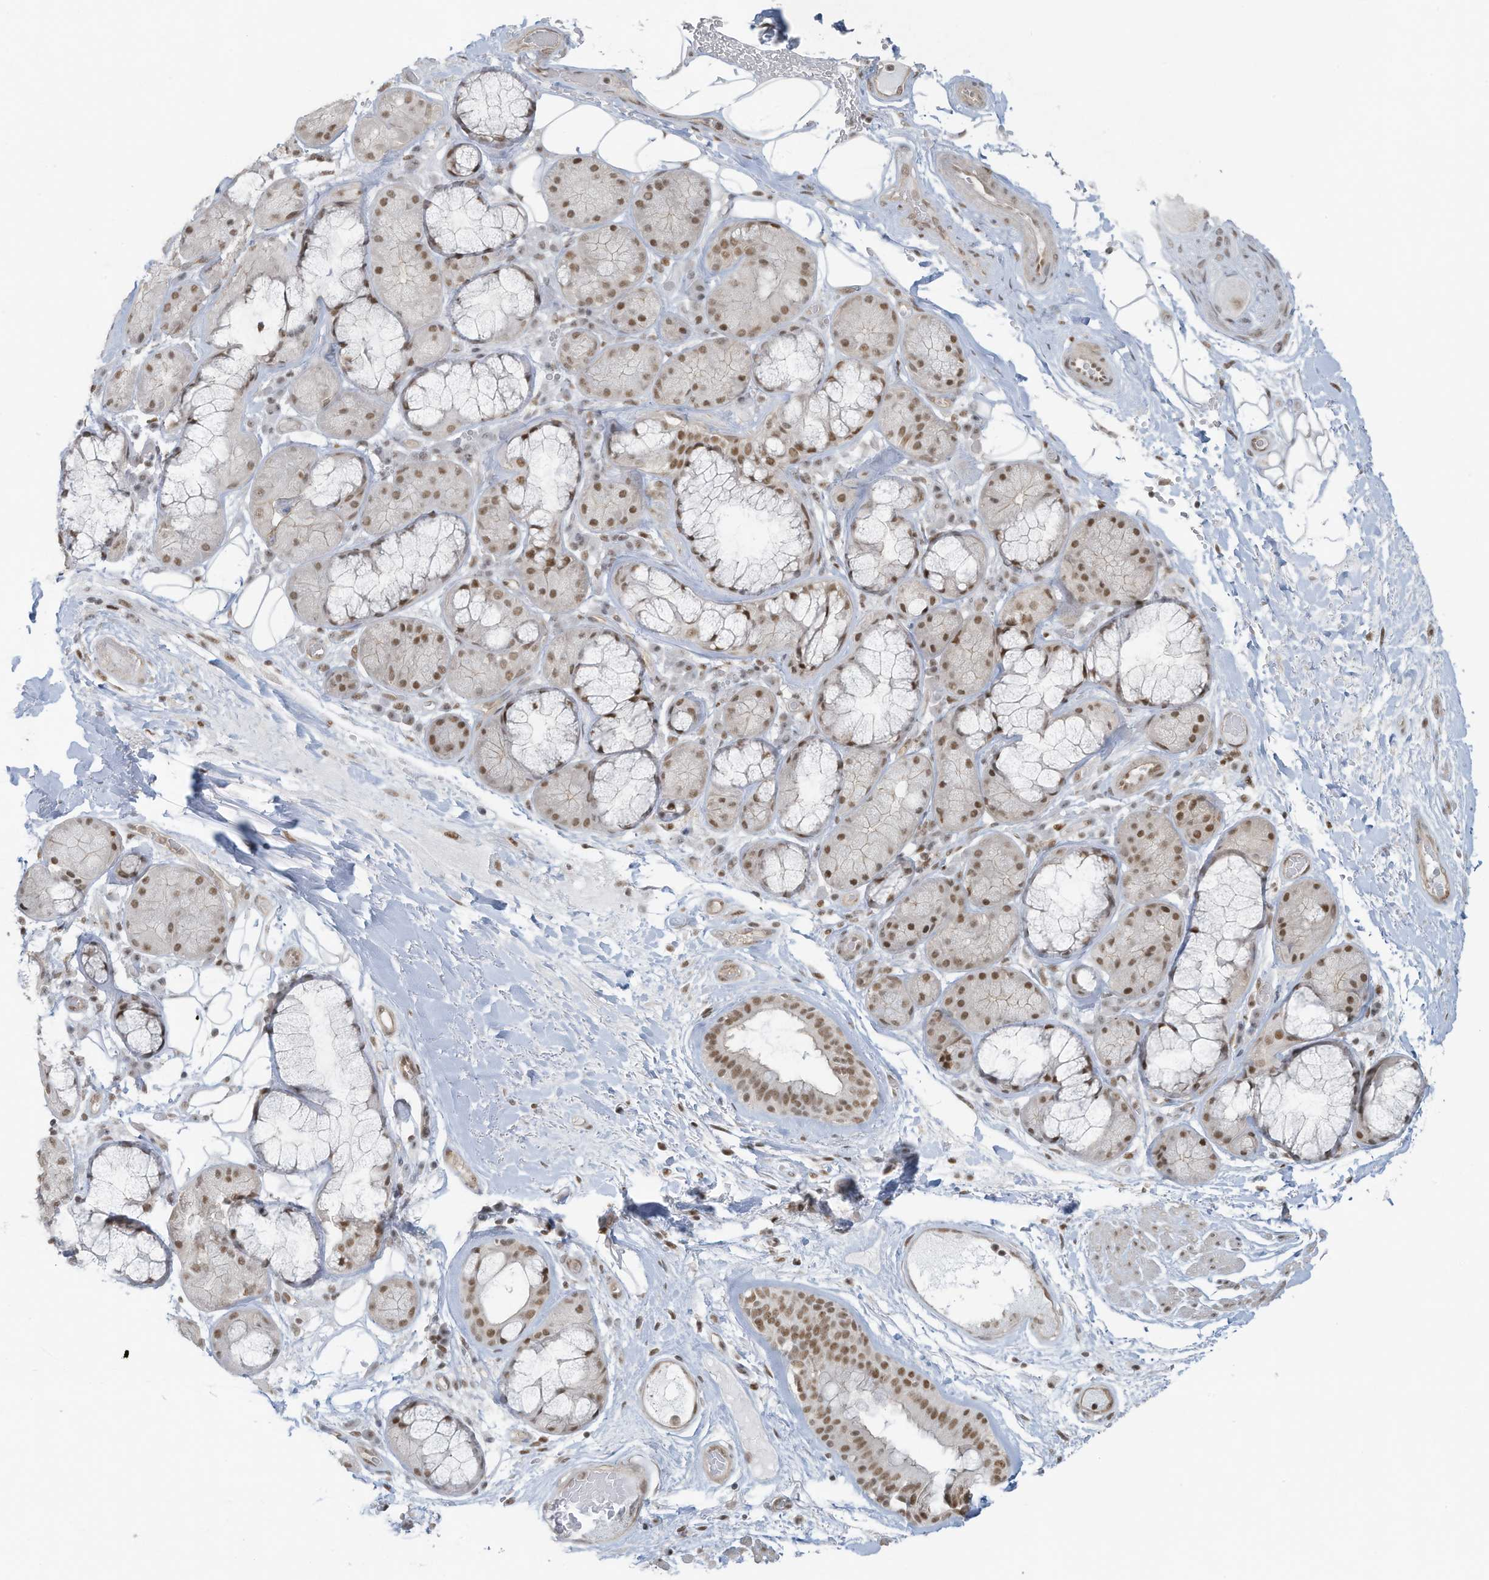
{"staining": {"intensity": "moderate", "quantity": ">75%", "location": "nuclear"}, "tissue": "bronchus", "cell_type": "Respiratory epithelial cells", "image_type": "normal", "snomed": [{"axis": "morphology", "description": "Normal tissue, NOS"}, {"axis": "morphology", "description": "Squamous cell carcinoma, NOS"}, {"axis": "topography", "description": "Lymph node"}, {"axis": "topography", "description": "Bronchus"}, {"axis": "topography", "description": "Lung"}], "caption": "Immunohistochemical staining of unremarkable human bronchus reveals >75% levels of moderate nuclear protein expression in about >75% of respiratory epithelial cells.", "gene": "DBR1", "patient": {"sex": "male", "age": 66}}